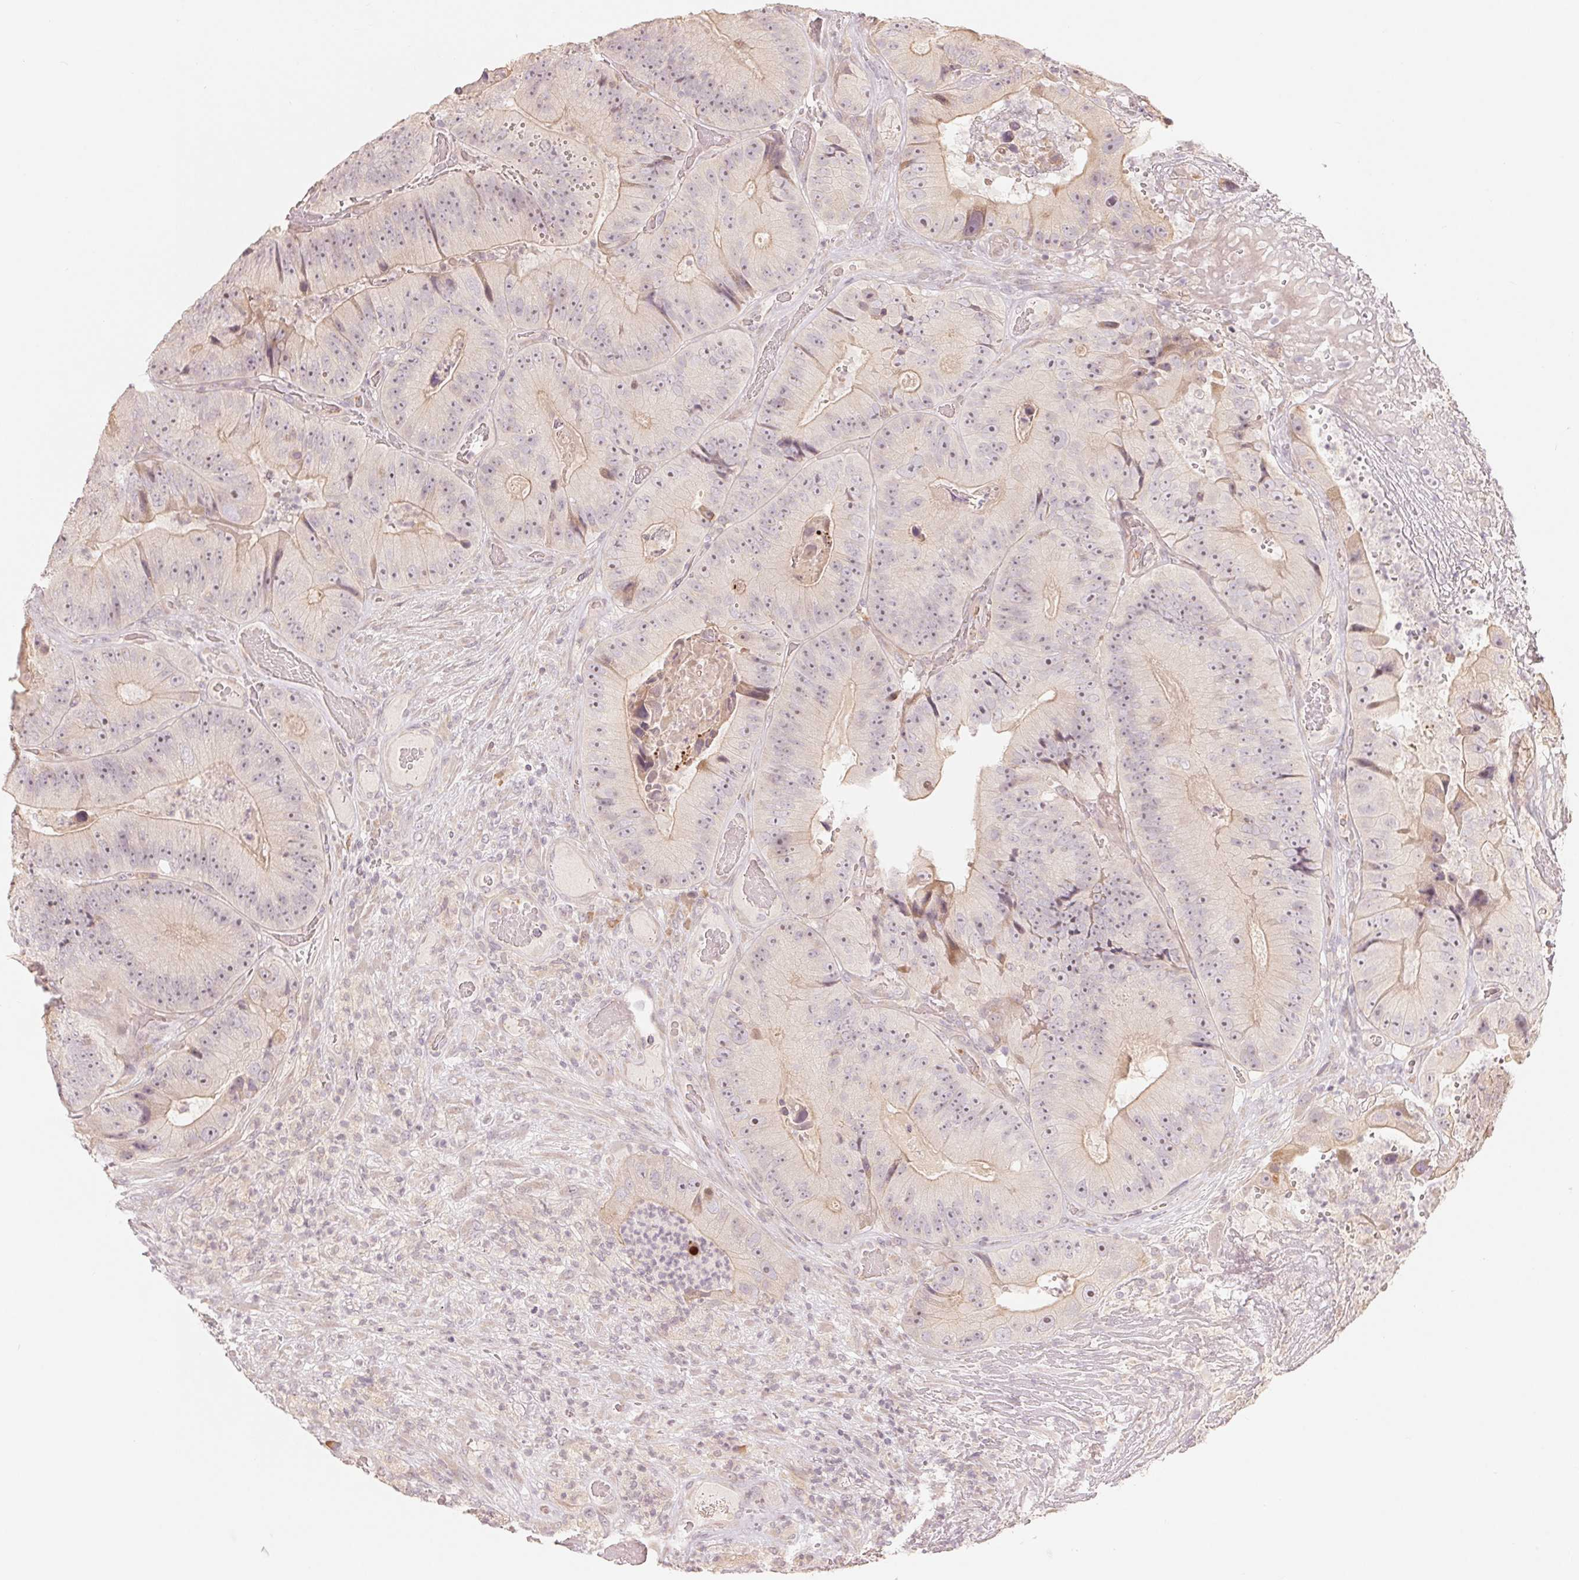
{"staining": {"intensity": "weak", "quantity": "<25%", "location": "cytoplasmic/membranous"}, "tissue": "colorectal cancer", "cell_type": "Tumor cells", "image_type": "cancer", "snomed": [{"axis": "morphology", "description": "Adenocarcinoma, NOS"}, {"axis": "topography", "description": "Colon"}], "caption": "DAB immunohistochemical staining of colorectal cancer (adenocarcinoma) displays no significant expression in tumor cells.", "gene": "DENND2C", "patient": {"sex": "female", "age": 86}}